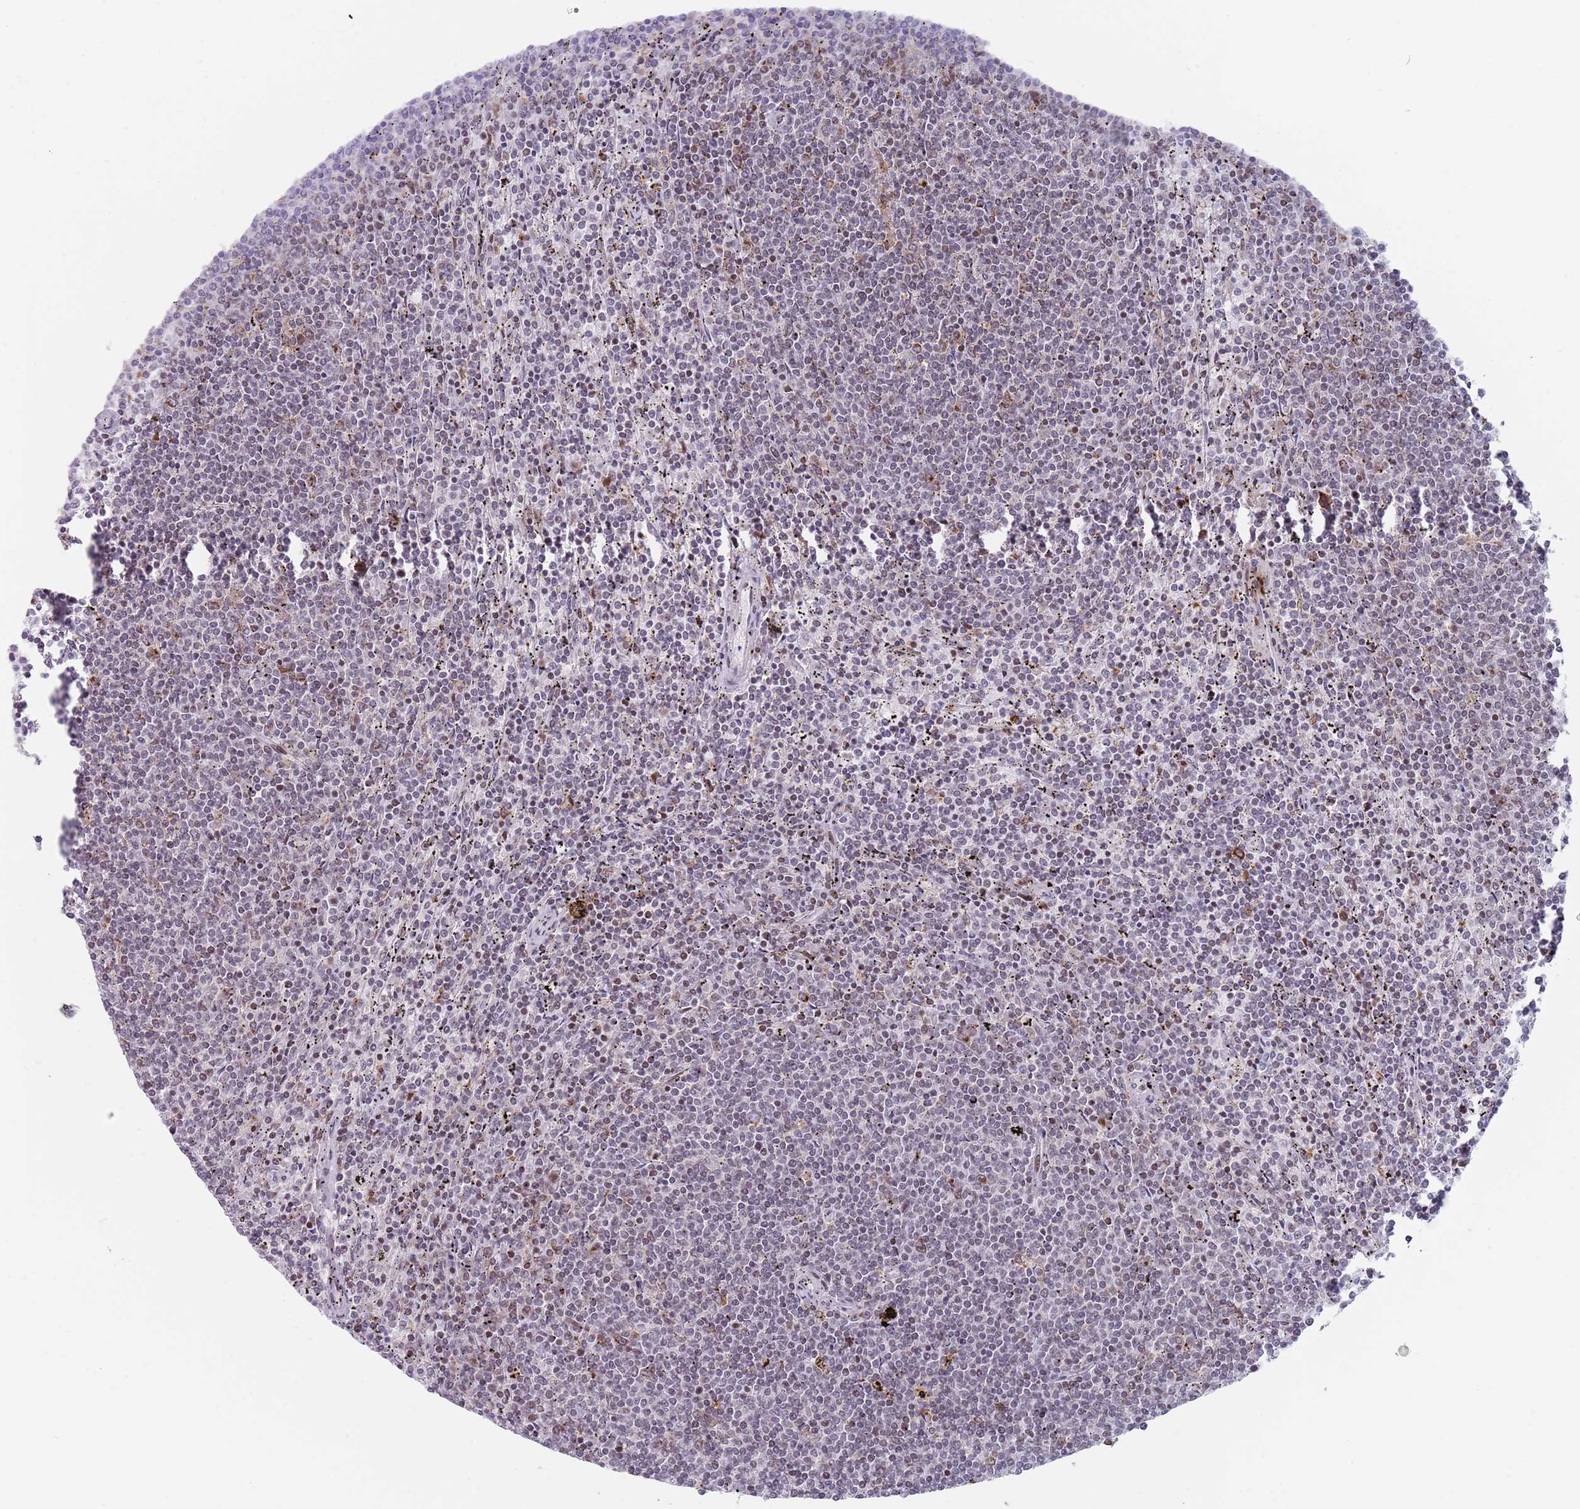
{"staining": {"intensity": "weak", "quantity": "<25%", "location": "nuclear"}, "tissue": "lymphoma", "cell_type": "Tumor cells", "image_type": "cancer", "snomed": [{"axis": "morphology", "description": "Malignant lymphoma, non-Hodgkin's type, Low grade"}, {"axis": "topography", "description": "Spleen"}], "caption": "A high-resolution image shows IHC staining of malignant lymphoma, non-Hodgkin's type (low-grade), which reveals no significant staining in tumor cells. (DAB immunohistochemistry with hematoxylin counter stain).", "gene": "HDAC8", "patient": {"sex": "female", "age": 50}}